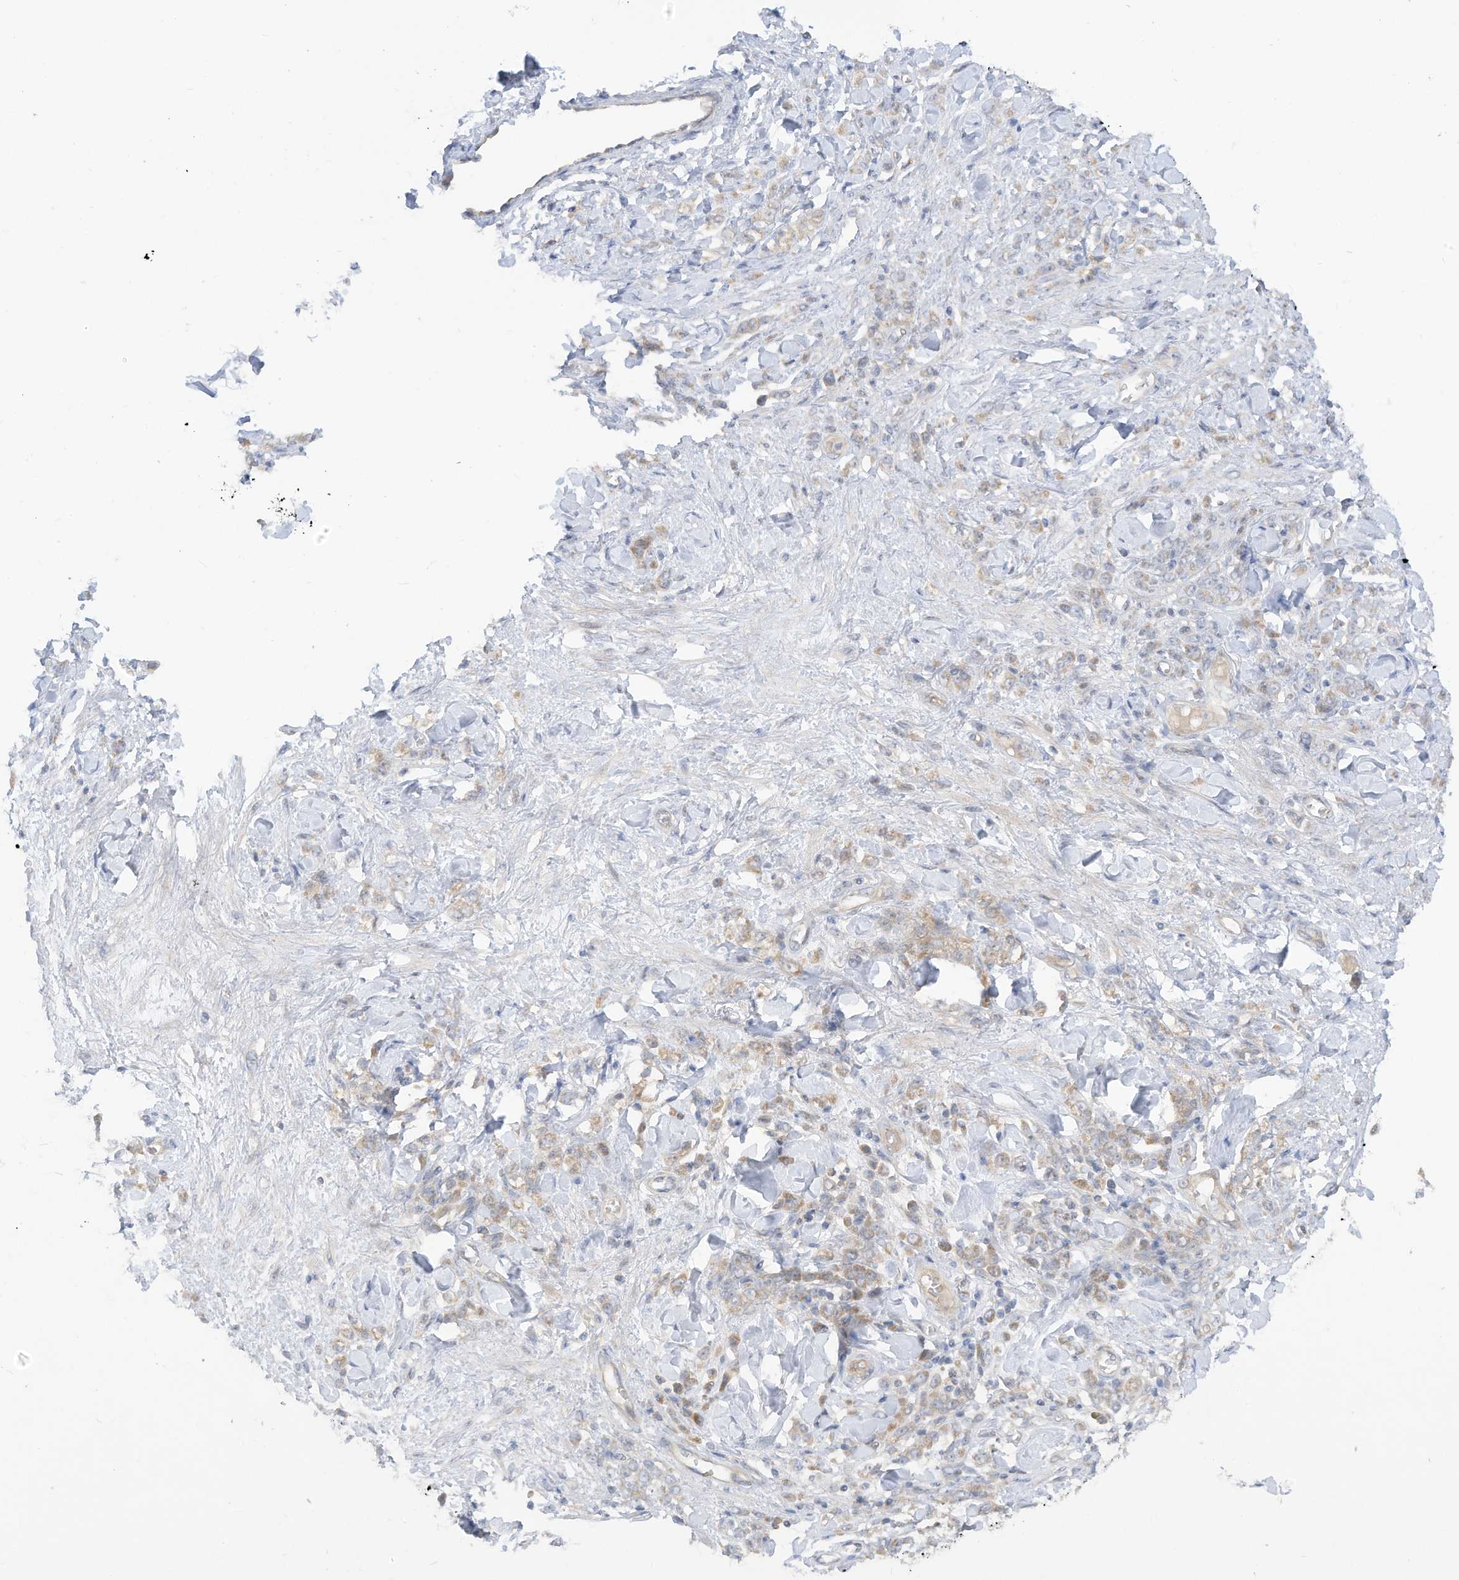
{"staining": {"intensity": "weak", "quantity": "<25%", "location": "cytoplasmic/membranous"}, "tissue": "stomach cancer", "cell_type": "Tumor cells", "image_type": "cancer", "snomed": [{"axis": "morphology", "description": "Normal tissue, NOS"}, {"axis": "morphology", "description": "Adenocarcinoma, NOS"}, {"axis": "topography", "description": "Stomach"}], "caption": "A high-resolution histopathology image shows immunohistochemistry (IHC) staining of adenocarcinoma (stomach), which demonstrates no significant positivity in tumor cells.", "gene": "LRRN2", "patient": {"sex": "male", "age": 82}}